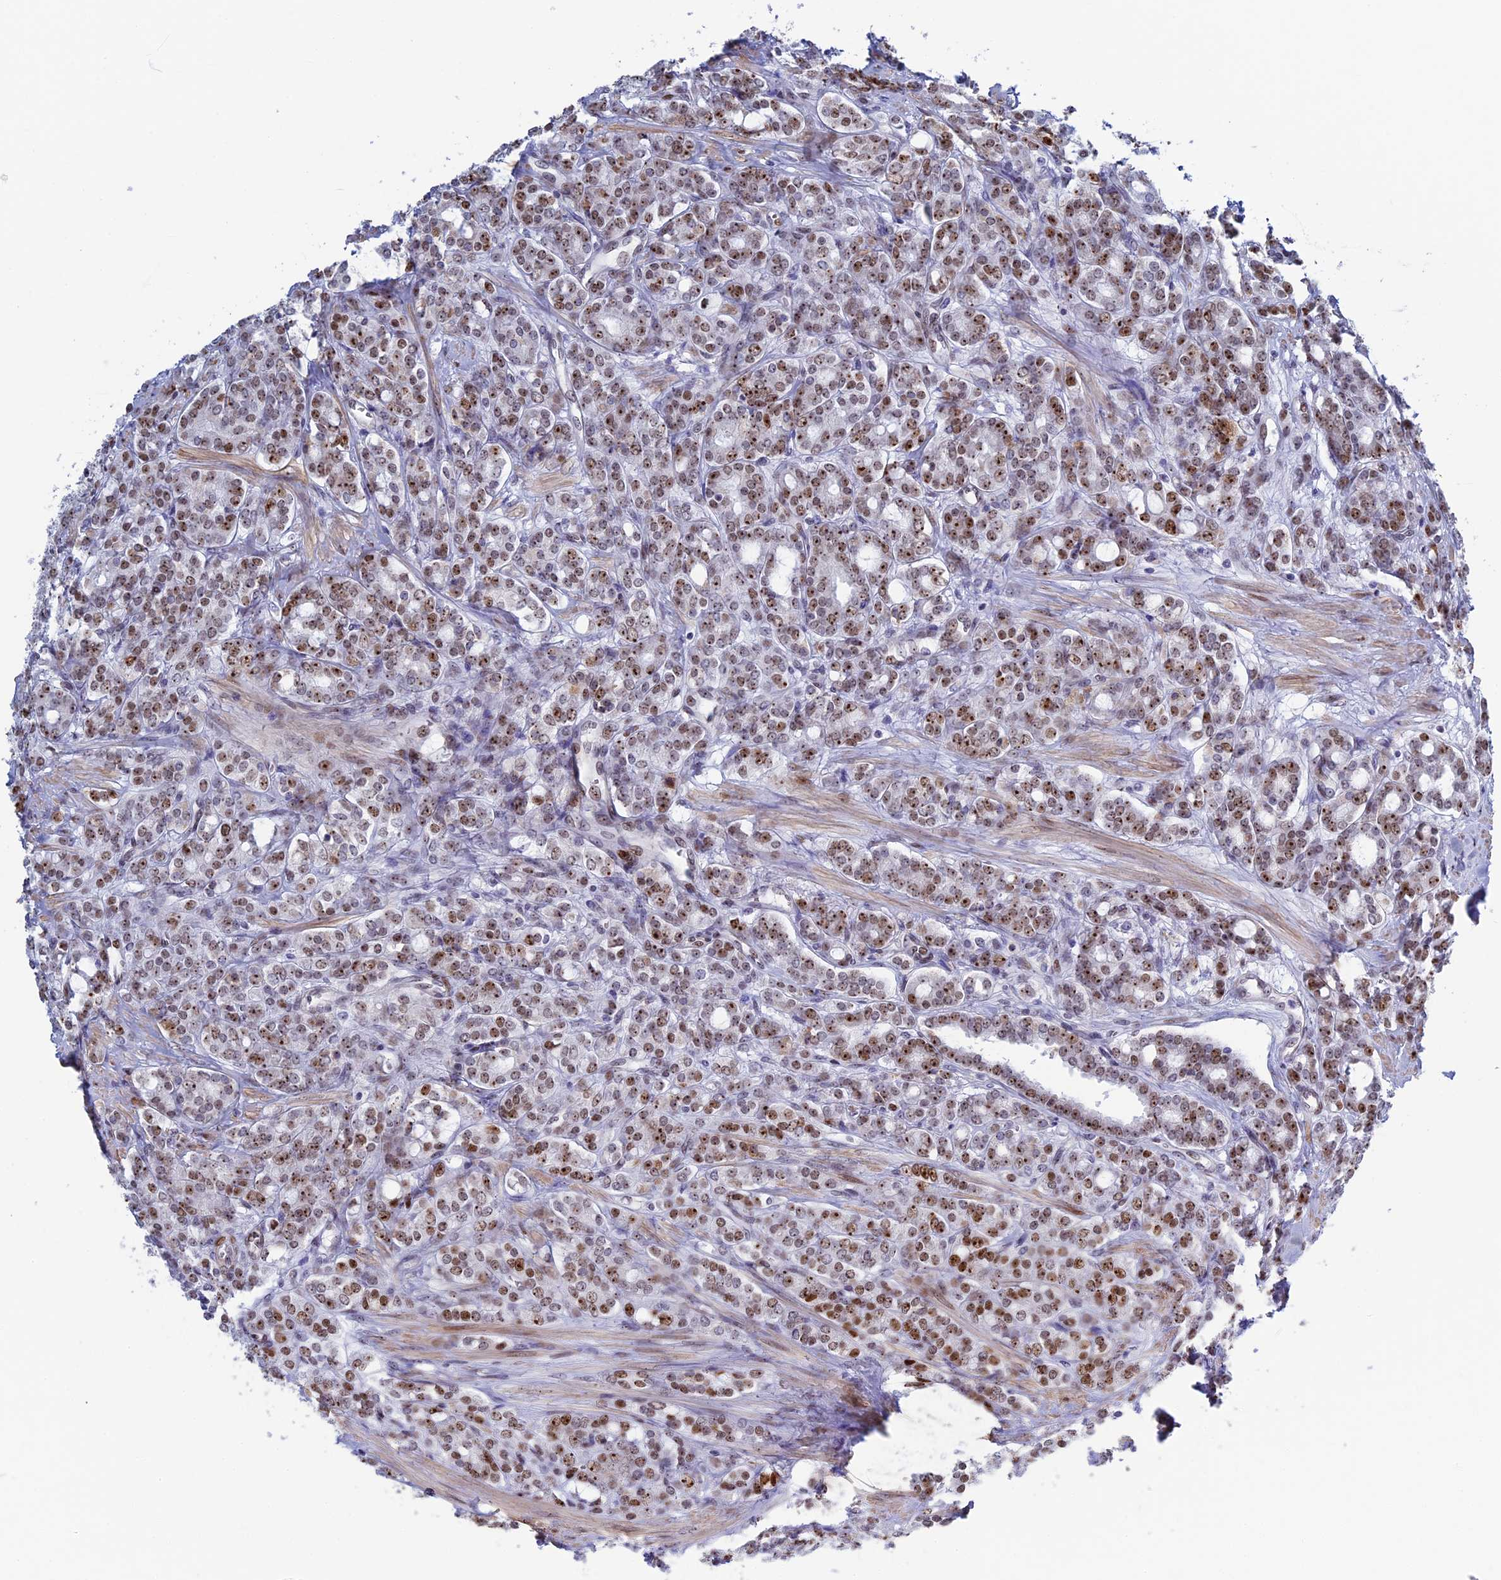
{"staining": {"intensity": "strong", "quantity": ">75%", "location": "nuclear"}, "tissue": "prostate cancer", "cell_type": "Tumor cells", "image_type": "cancer", "snomed": [{"axis": "morphology", "description": "Adenocarcinoma, High grade"}, {"axis": "topography", "description": "Prostate"}], "caption": "Prostate cancer tissue reveals strong nuclear positivity in about >75% of tumor cells, visualized by immunohistochemistry. (DAB IHC with brightfield microscopy, high magnification).", "gene": "CCDC86", "patient": {"sex": "male", "age": 62}}